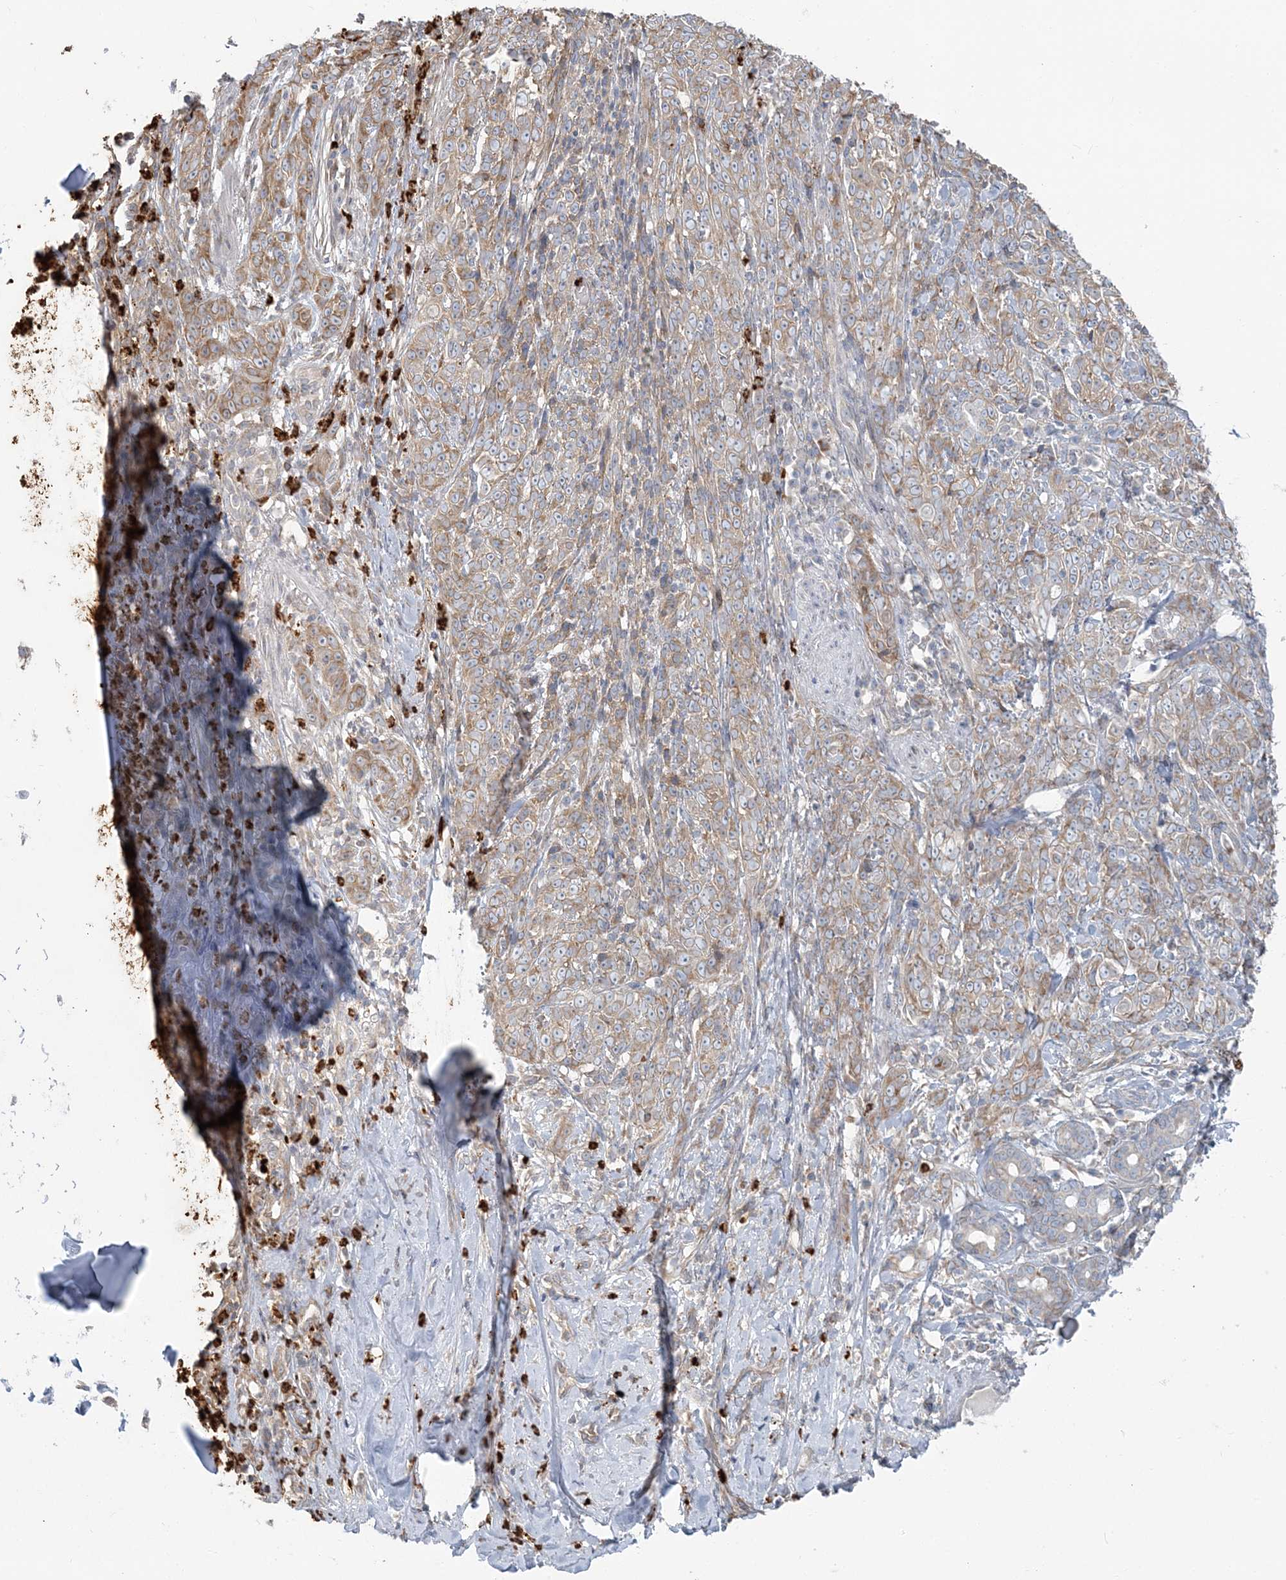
{"staining": {"intensity": "negative", "quantity": "none", "location": "none"}, "tissue": "adipose tissue", "cell_type": "Adipocytes", "image_type": "normal", "snomed": [{"axis": "morphology", "description": "Normal tissue, NOS"}, {"axis": "morphology", "description": "Basal cell carcinoma"}, {"axis": "topography", "description": "Cartilage tissue"}, {"axis": "topography", "description": "Nasopharynx"}, {"axis": "topography", "description": "Oral tissue"}], "caption": "Immunohistochemistry of unremarkable adipose tissue demonstrates no positivity in adipocytes.", "gene": "CCNJ", "patient": {"sex": "female", "age": 77}}